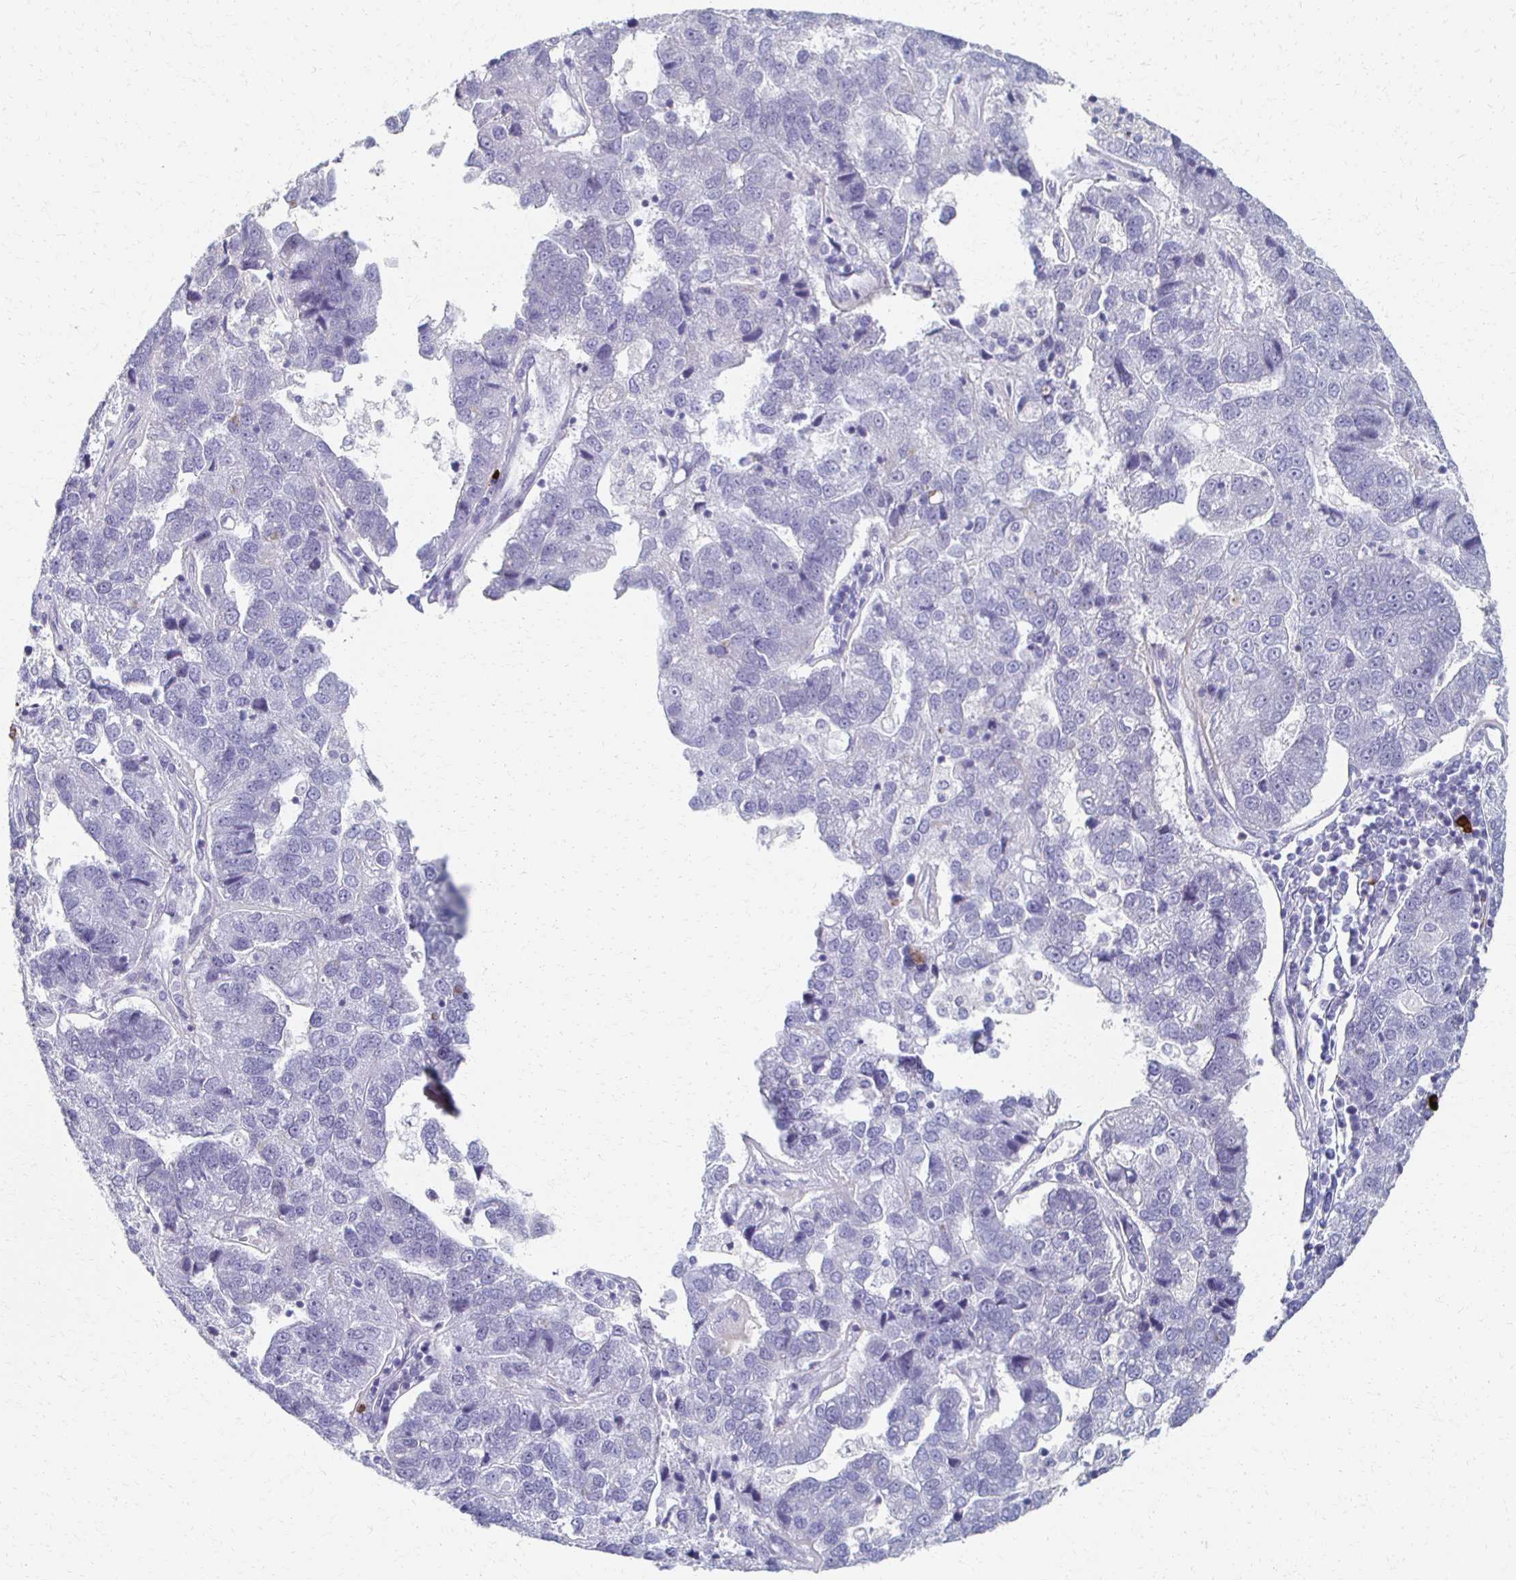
{"staining": {"intensity": "negative", "quantity": "none", "location": "none"}, "tissue": "pancreatic cancer", "cell_type": "Tumor cells", "image_type": "cancer", "snomed": [{"axis": "morphology", "description": "Adenocarcinoma, NOS"}, {"axis": "topography", "description": "Pancreas"}], "caption": "An image of pancreatic cancer (adenocarcinoma) stained for a protein demonstrates no brown staining in tumor cells.", "gene": "CXCR2", "patient": {"sex": "female", "age": 61}}